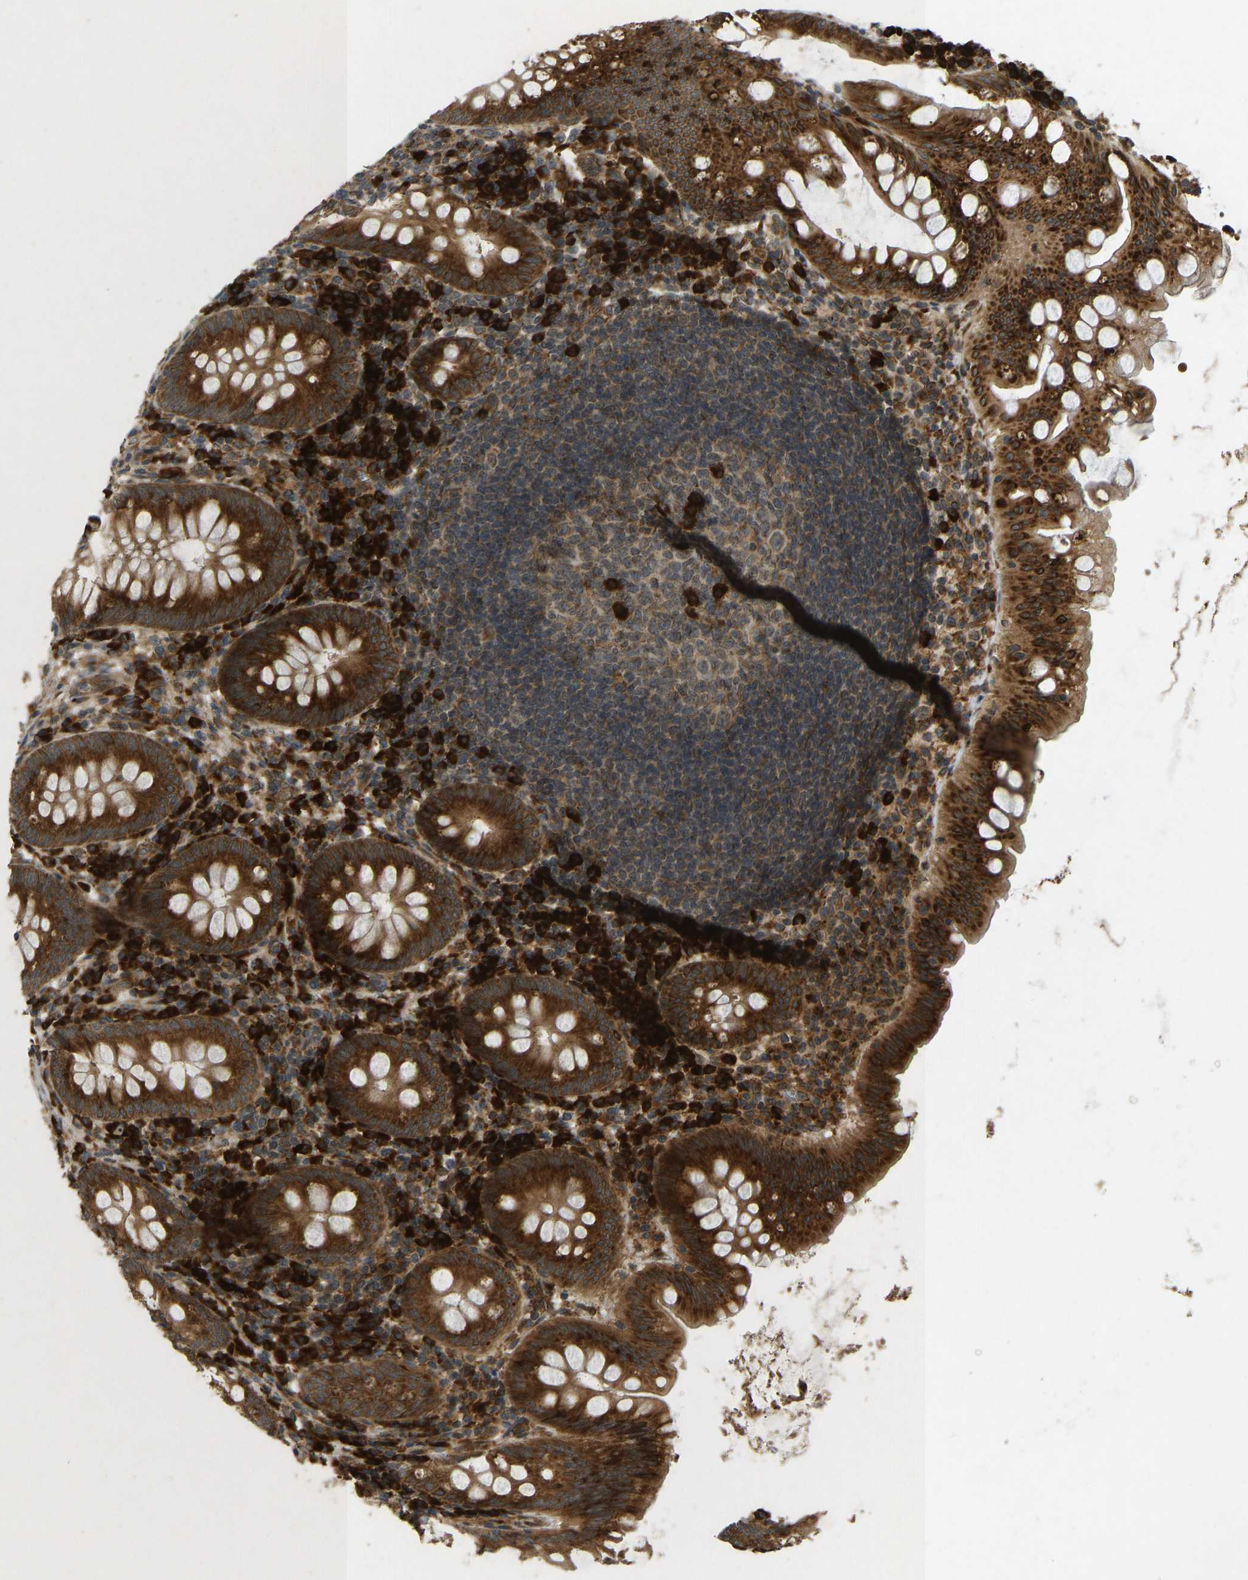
{"staining": {"intensity": "strong", "quantity": ">75%", "location": "cytoplasmic/membranous"}, "tissue": "appendix", "cell_type": "Glandular cells", "image_type": "normal", "snomed": [{"axis": "morphology", "description": "Normal tissue, NOS"}, {"axis": "topography", "description": "Appendix"}], "caption": "Approximately >75% of glandular cells in normal appendix reveal strong cytoplasmic/membranous protein positivity as visualized by brown immunohistochemical staining.", "gene": "RPN2", "patient": {"sex": "male", "age": 56}}